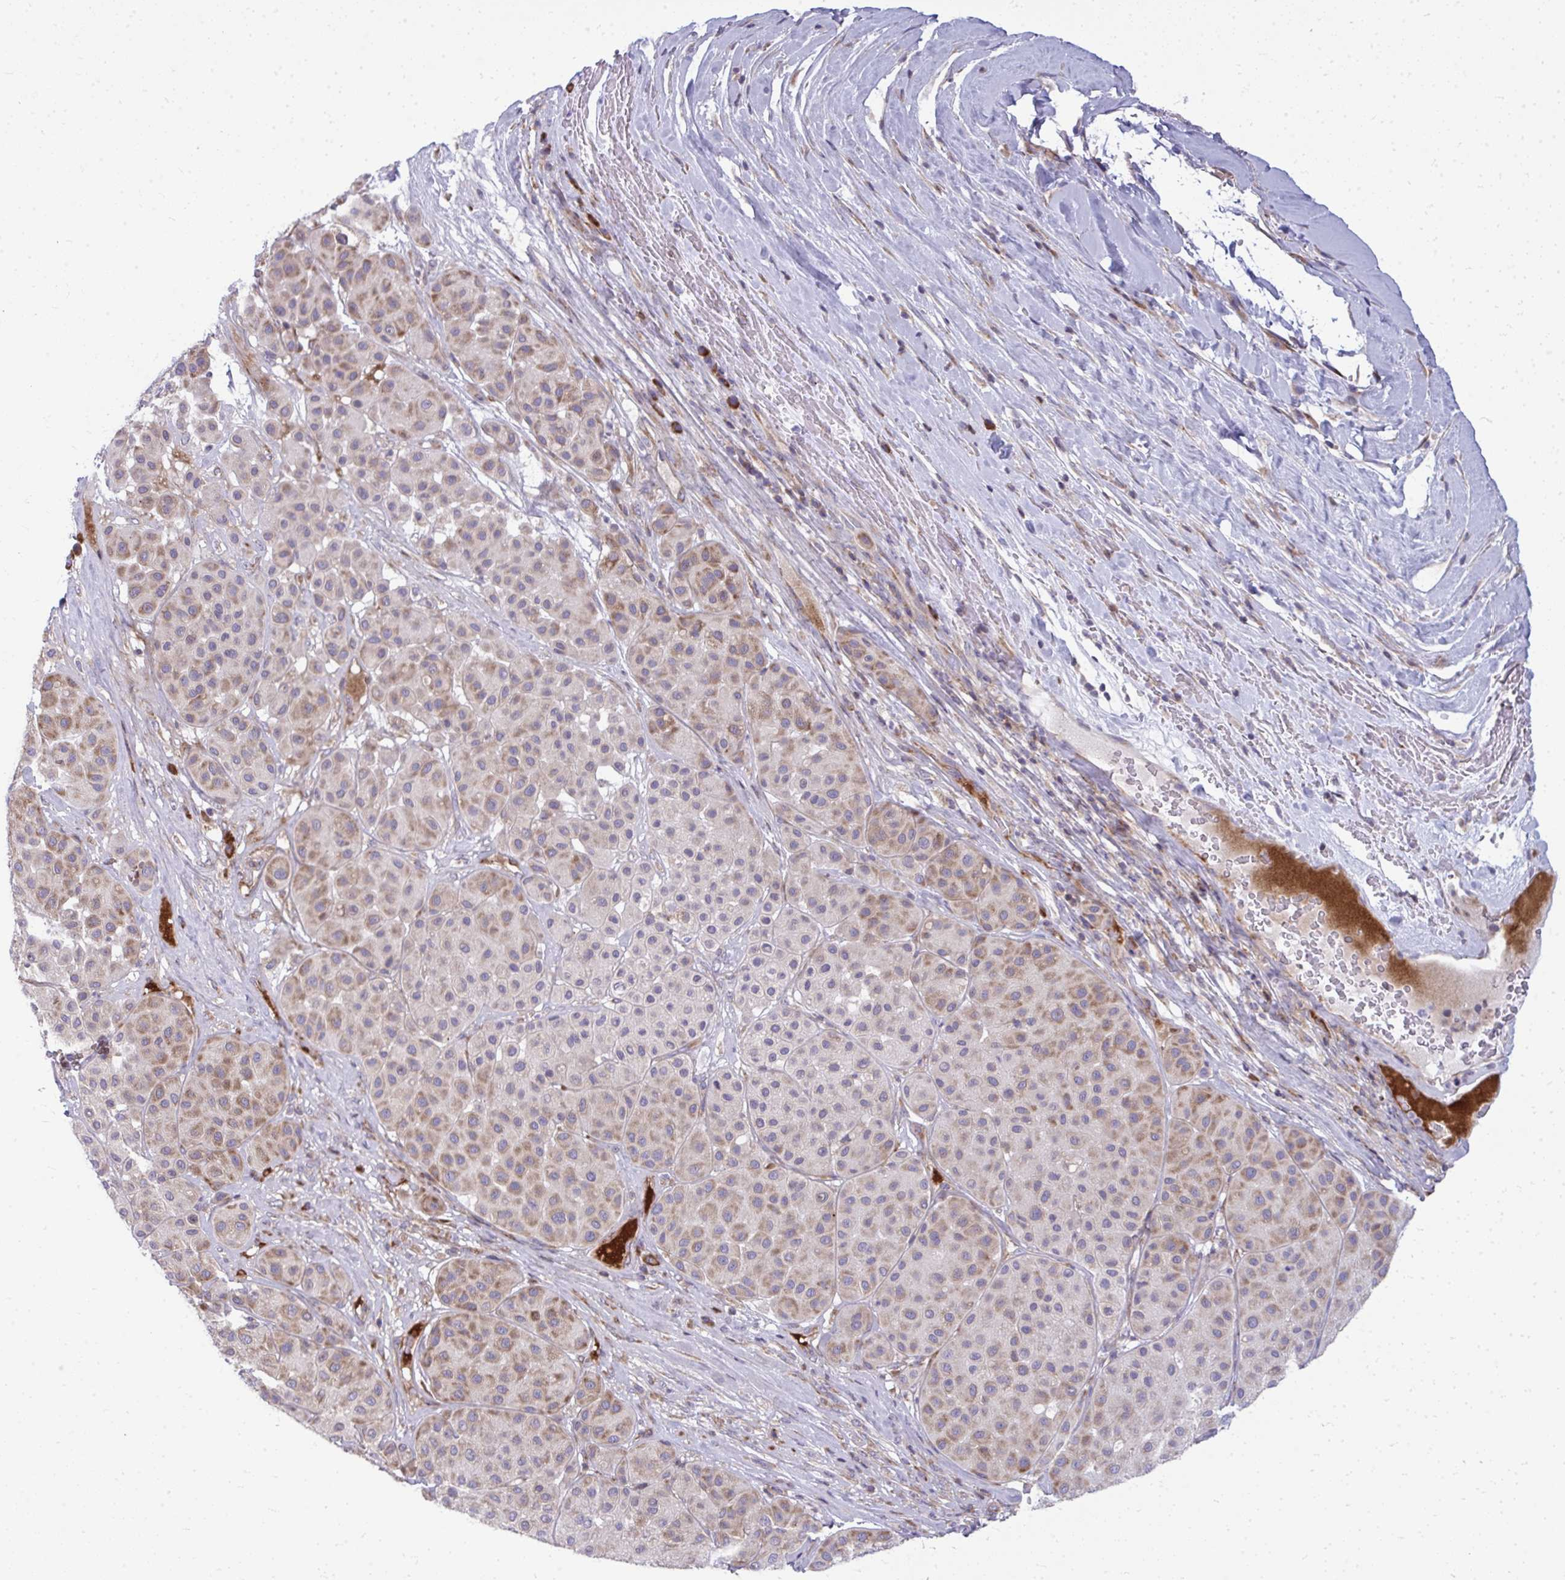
{"staining": {"intensity": "weak", "quantity": "25%-75%", "location": "cytoplasmic/membranous"}, "tissue": "melanoma", "cell_type": "Tumor cells", "image_type": "cancer", "snomed": [{"axis": "morphology", "description": "Malignant melanoma, Metastatic site"}, {"axis": "topography", "description": "Smooth muscle"}], "caption": "Immunohistochemical staining of human melanoma exhibits weak cytoplasmic/membranous protein positivity in about 25%-75% of tumor cells.", "gene": "GFPT2", "patient": {"sex": "male", "age": 41}}